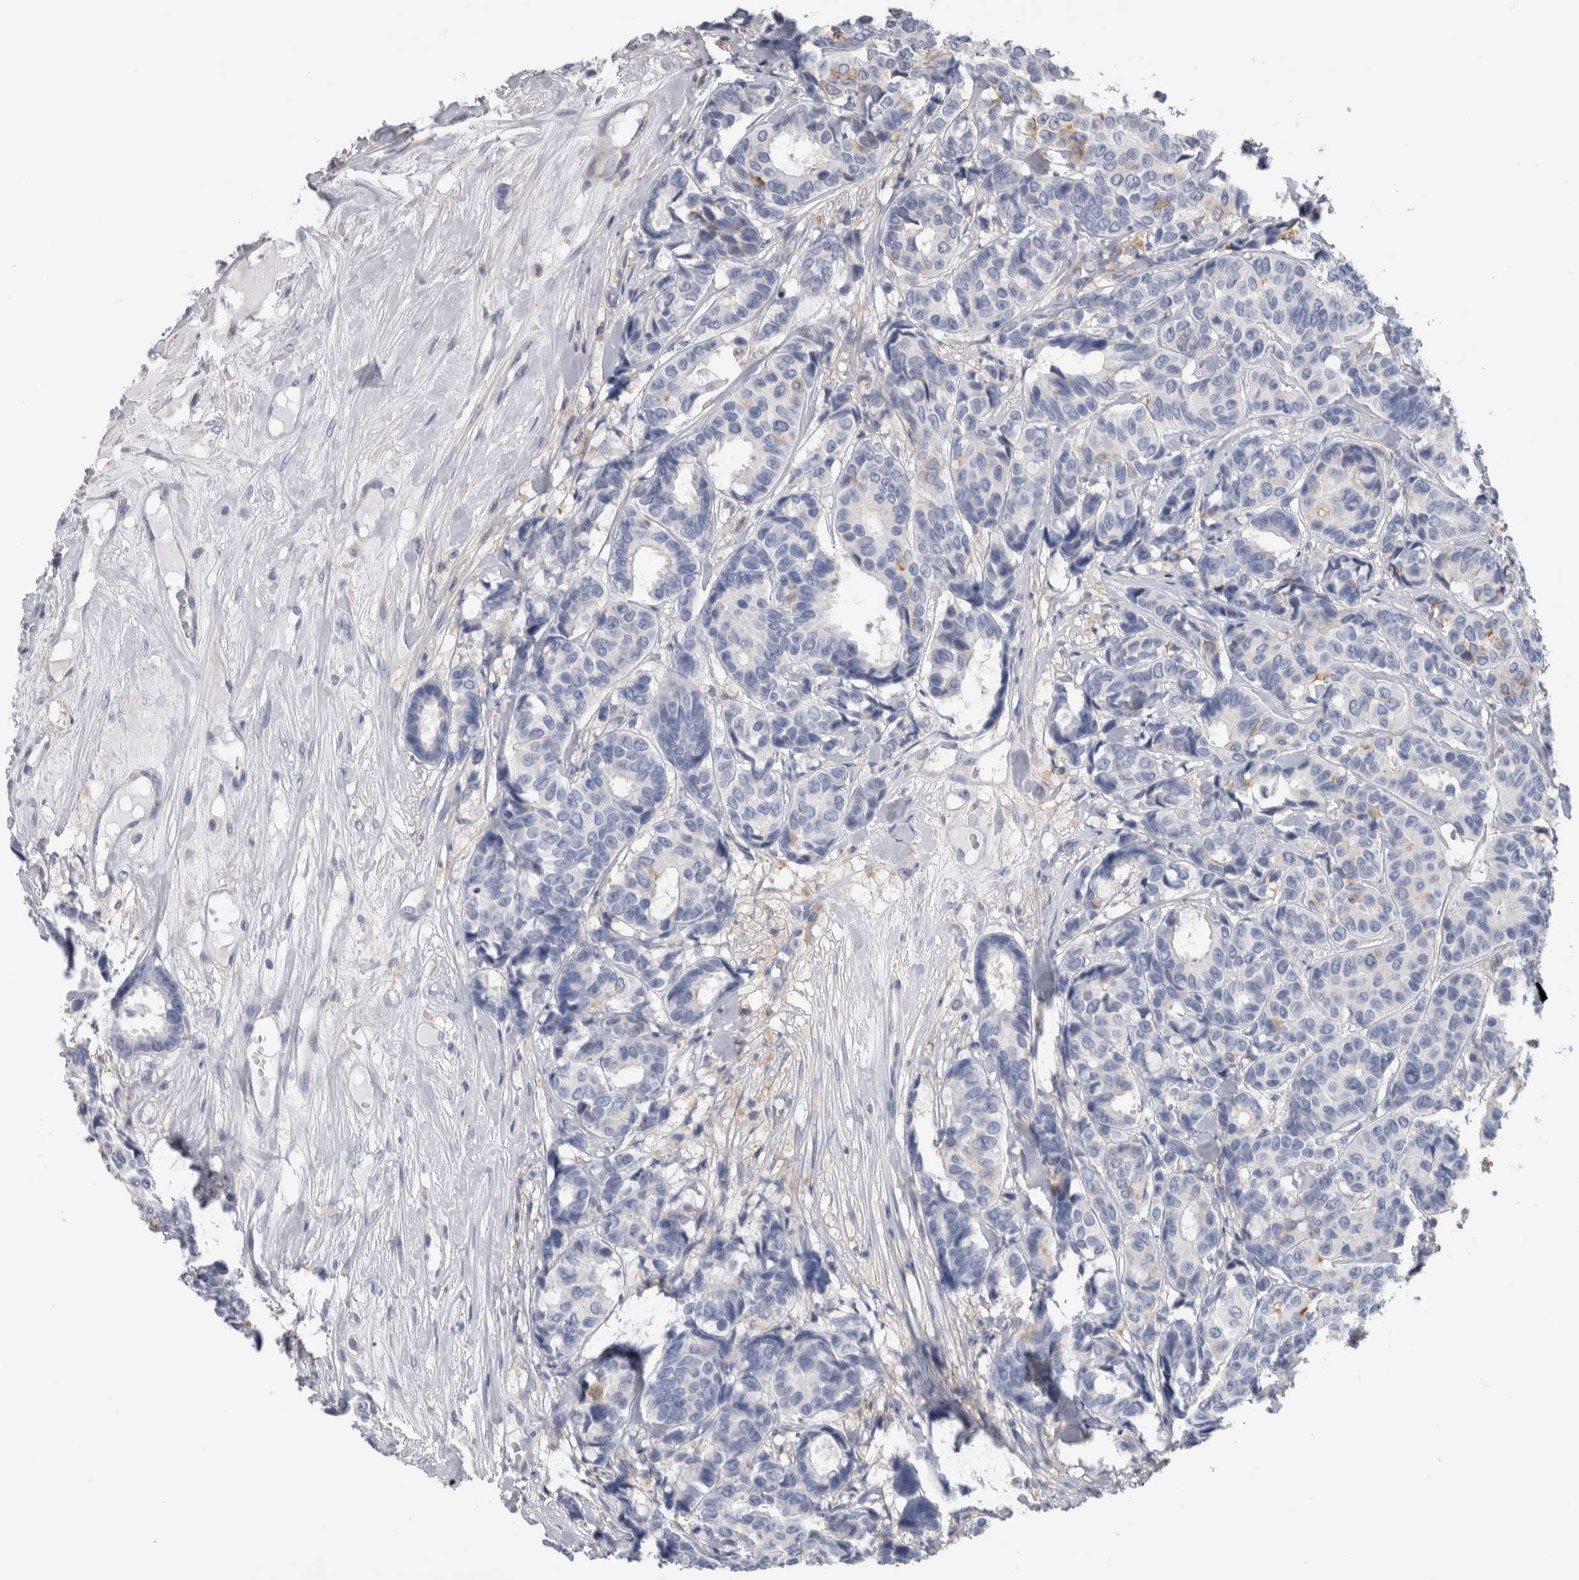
{"staining": {"intensity": "negative", "quantity": "none", "location": "none"}, "tissue": "breast cancer", "cell_type": "Tumor cells", "image_type": "cancer", "snomed": [{"axis": "morphology", "description": "Duct carcinoma"}, {"axis": "topography", "description": "Breast"}], "caption": "Invasive ductal carcinoma (breast) was stained to show a protein in brown. There is no significant staining in tumor cells.", "gene": "SCRN1", "patient": {"sex": "female", "age": 87}}